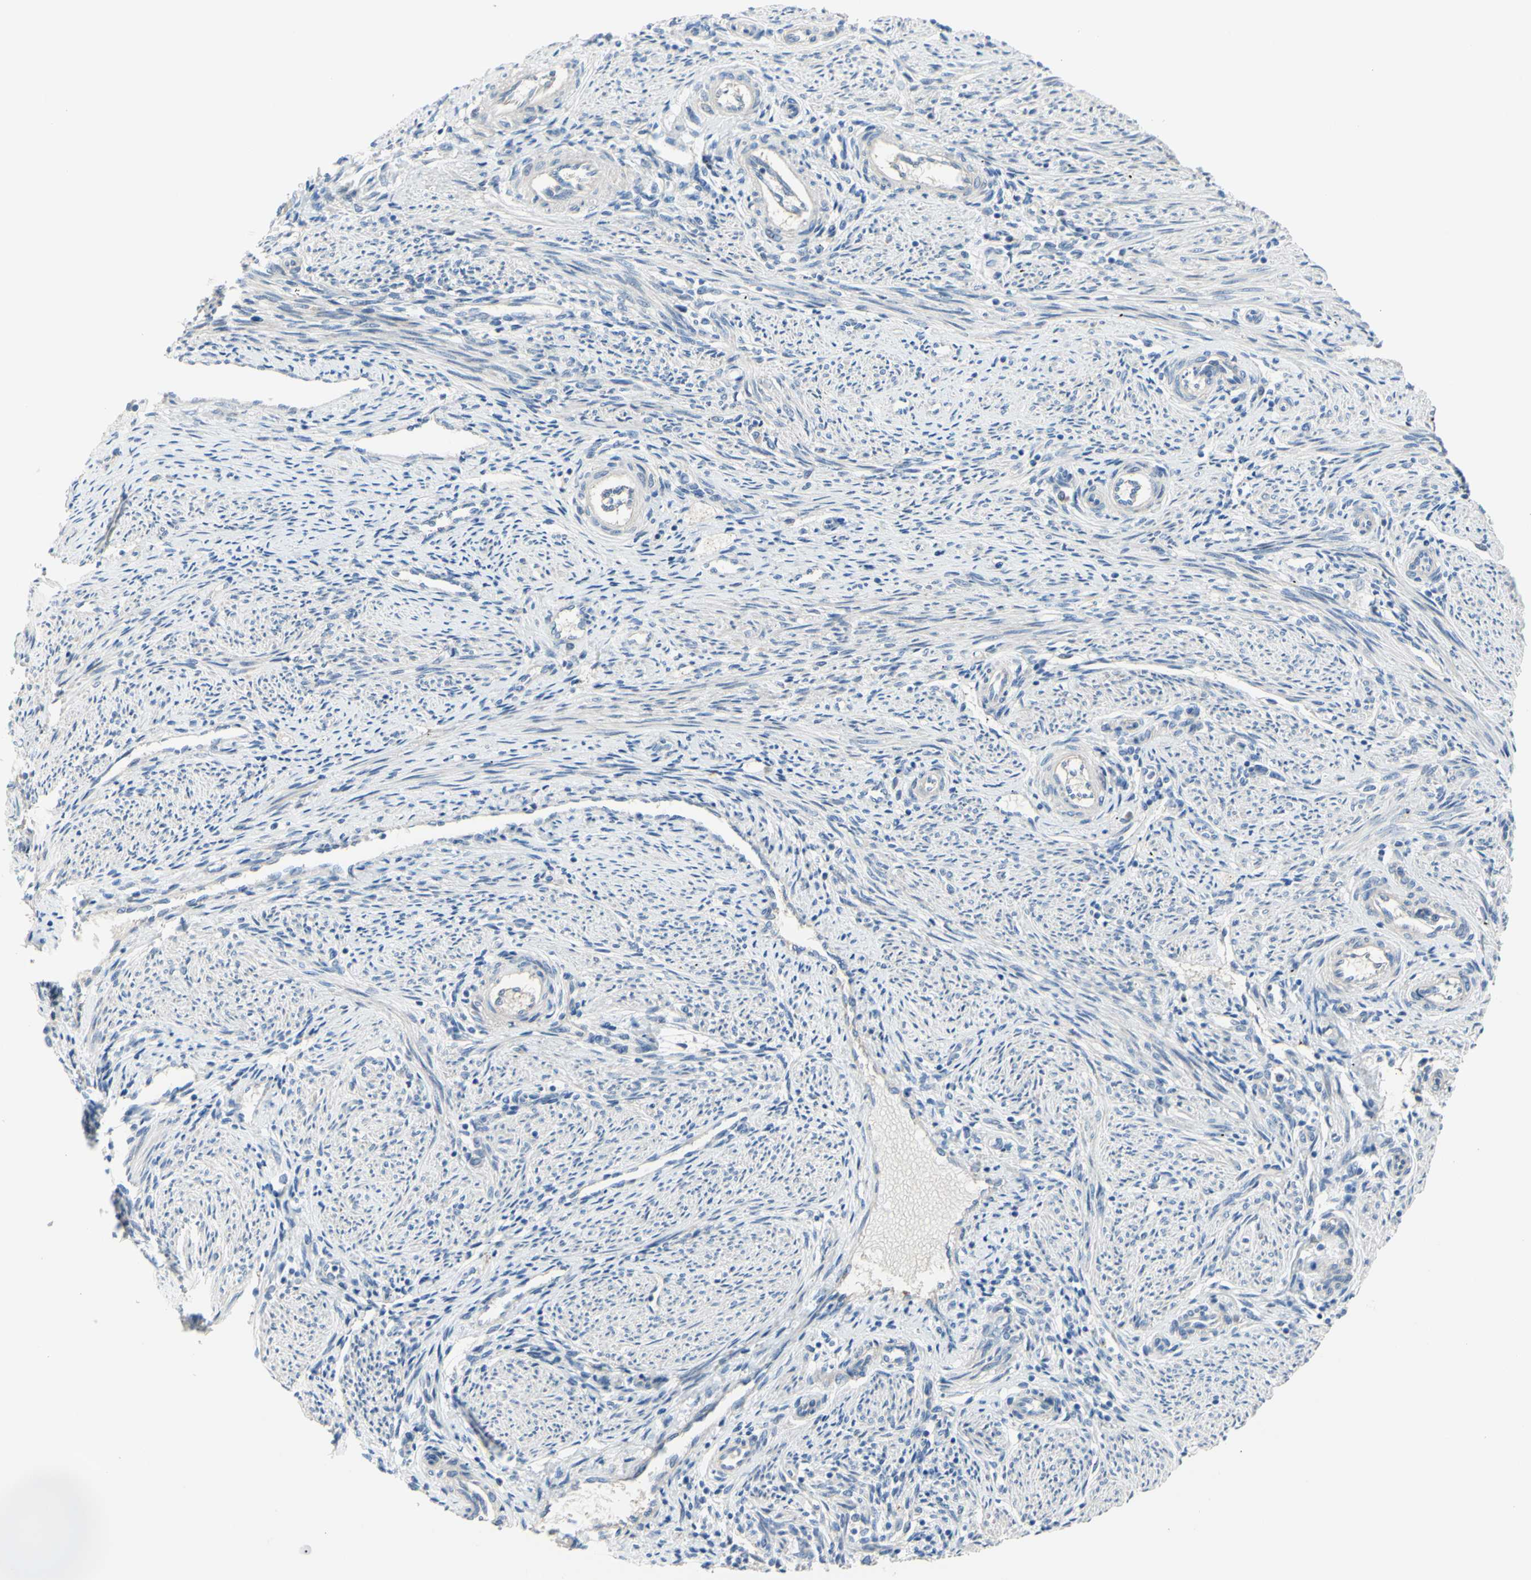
{"staining": {"intensity": "weak", "quantity": "<25%", "location": "cytoplasmic/membranous"}, "tissue": "endometrium", "cell_type": "Cells in endometrial stroma", "image_type": "normal", "snomed": [{"axis": "morphology", "description": "Normal tissue, NOS"}, {"axis": "topography", "description": "Endometrium"}], "caption": "This is an immunohistochemistry photomicrograph of normal human endometrium. There is no expression in cells in endometrial stroma.", "gene": "TMEM59L", "patient": {"sex": "female", "age": 42}}